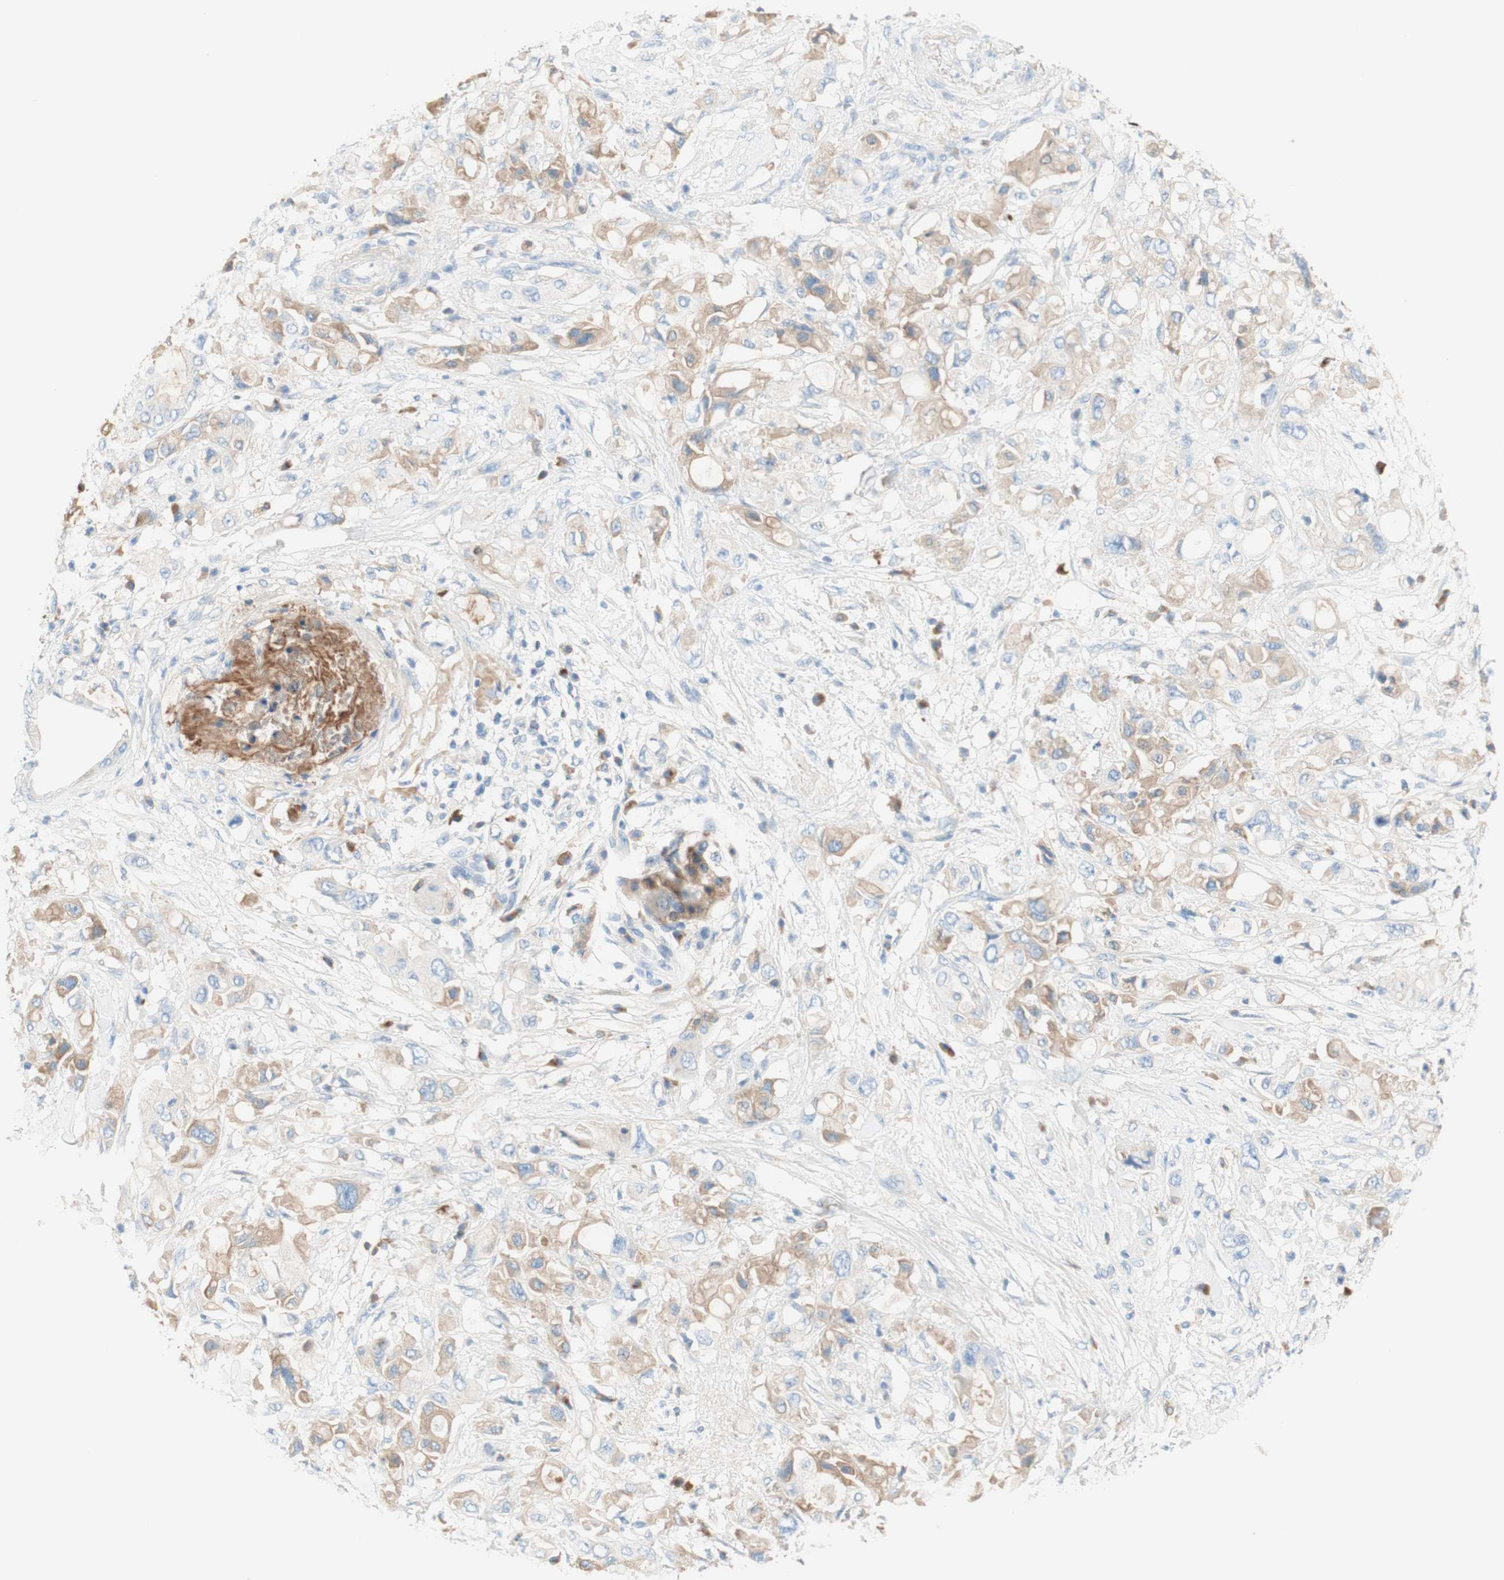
{"staining": {"intensity": "moderate", "quantity": "25%-75%", "location": "cytoplasmic/membranous"}, "tissue": "pancreatic cancer", "cell_type": "Tumor cells", "image_type": "cancer", "snomed": [{"axis": "morphology", "description": "Adenocarcinoma, NOS"}, {"axis": "topography", "description": "Pancreas"}], "caption": "High-magnification brightfield microscopy of pancreatic cancer stained with DAB (brown) and counterstained with hematoxylin (blue). tumor cells exhibit moderate cytoplasmic/membranous positivity is present in approximately25%-75% of cells.", "gene": "KNG1", "patient": {"sex": "female", "age": 56}}